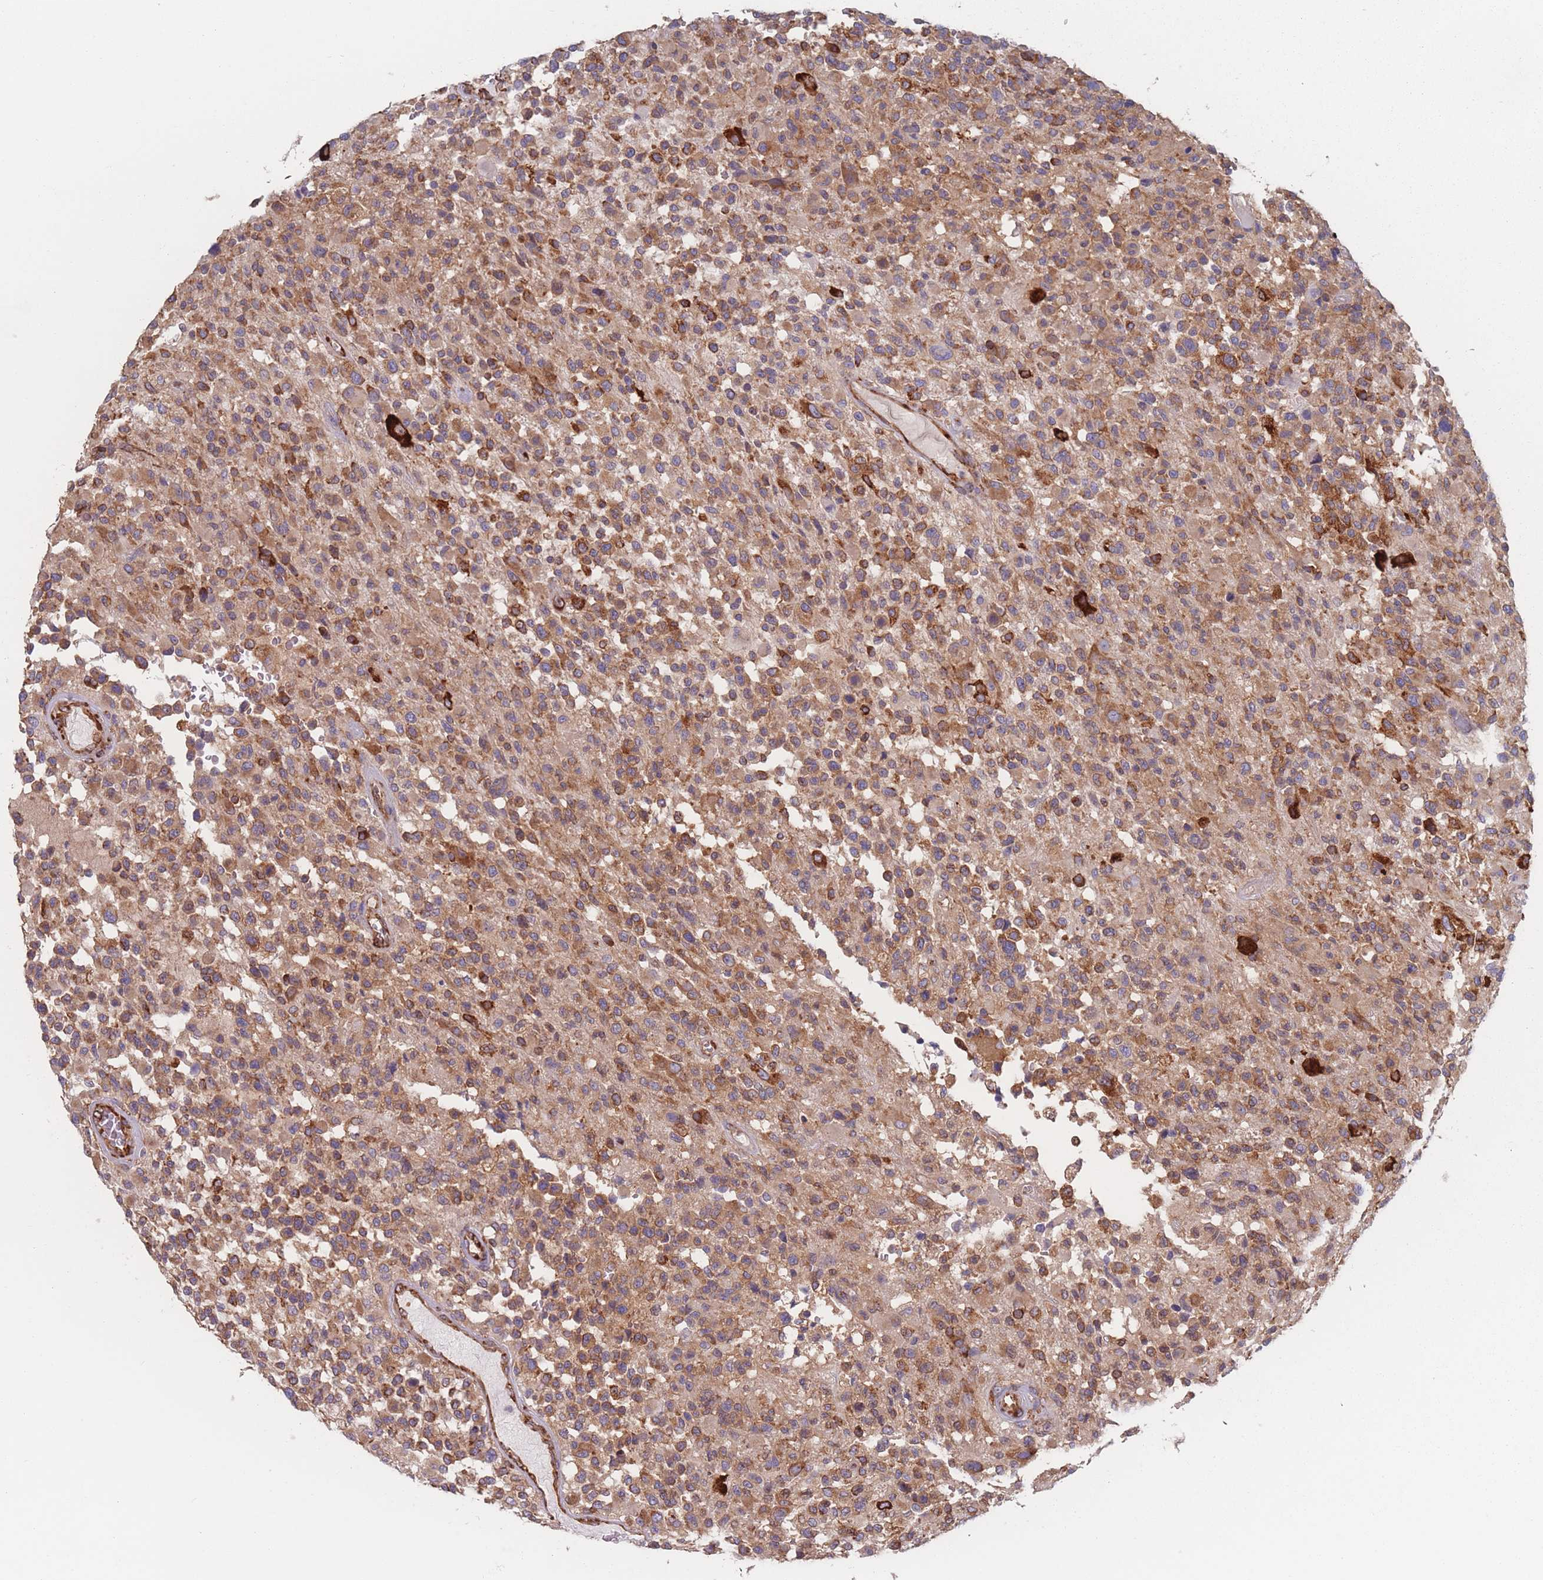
{"staining": {"intensity": "moderate", "quantity": ">75%", "location": "cytoplasmic/membranous"}, "tissue": "glioma", "cell_type": "Tumor cells", "image_type": "cancer", "snomed": [{"axis": "morphology", "description": "Glioma, malignant, High grade"}, {"axis": "morphology", "description": "Glioblastoma, NOS"}, {"axis": "topography", "description": "Brain"}], "caption": "Glioblastoma stained with a brown dye reveals moderate cytoplasmic/membranous positive staining in about >75% of tumor cells.", "gene": "EEF1B2", "patient": {"sex": "male", "age": 60}}